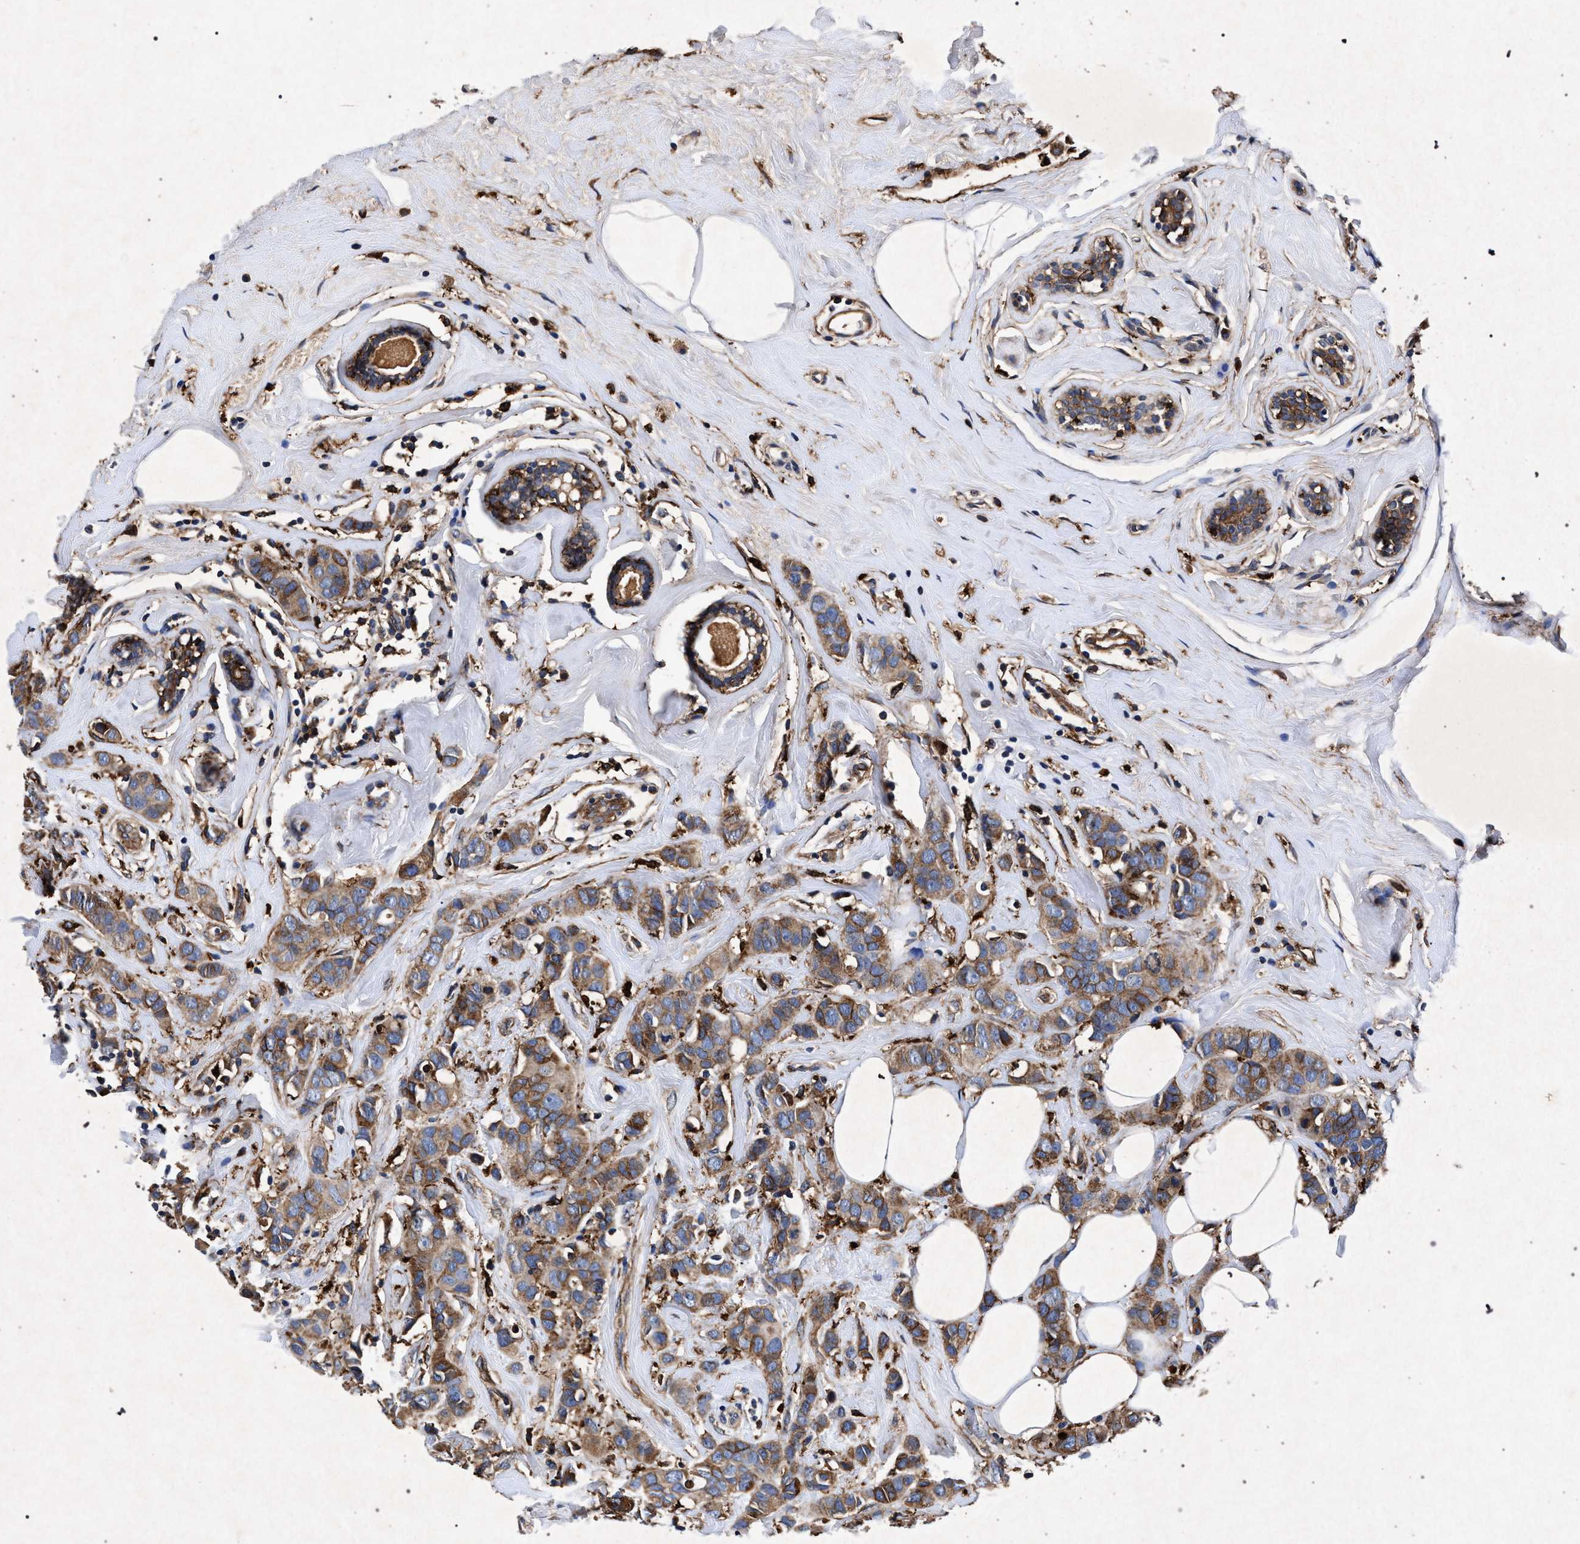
{"staining": {"intensity": "moderate", "quantity": ">75%", "location": "cytoplasmic/membranous"}, "tissue": "breast cancer", "cell_type": "Tumor cells", "image_type": "cancer", "snomed": [{"axis": "morphology", "description": "Normal tissue, NOS"}, {"axis": "morphology", "description": "Duct carcinoma"}, {"axis": "topography", "description": "Breast"}], "caption": "A histopathology image of human breast intraductal carcinoma stained for a protein demonstrates moderate cytoplasmic/membranous brown staining in tumor cells.", "gene": "MARCKS", "patient": {"sex": "female", "age": 50}}